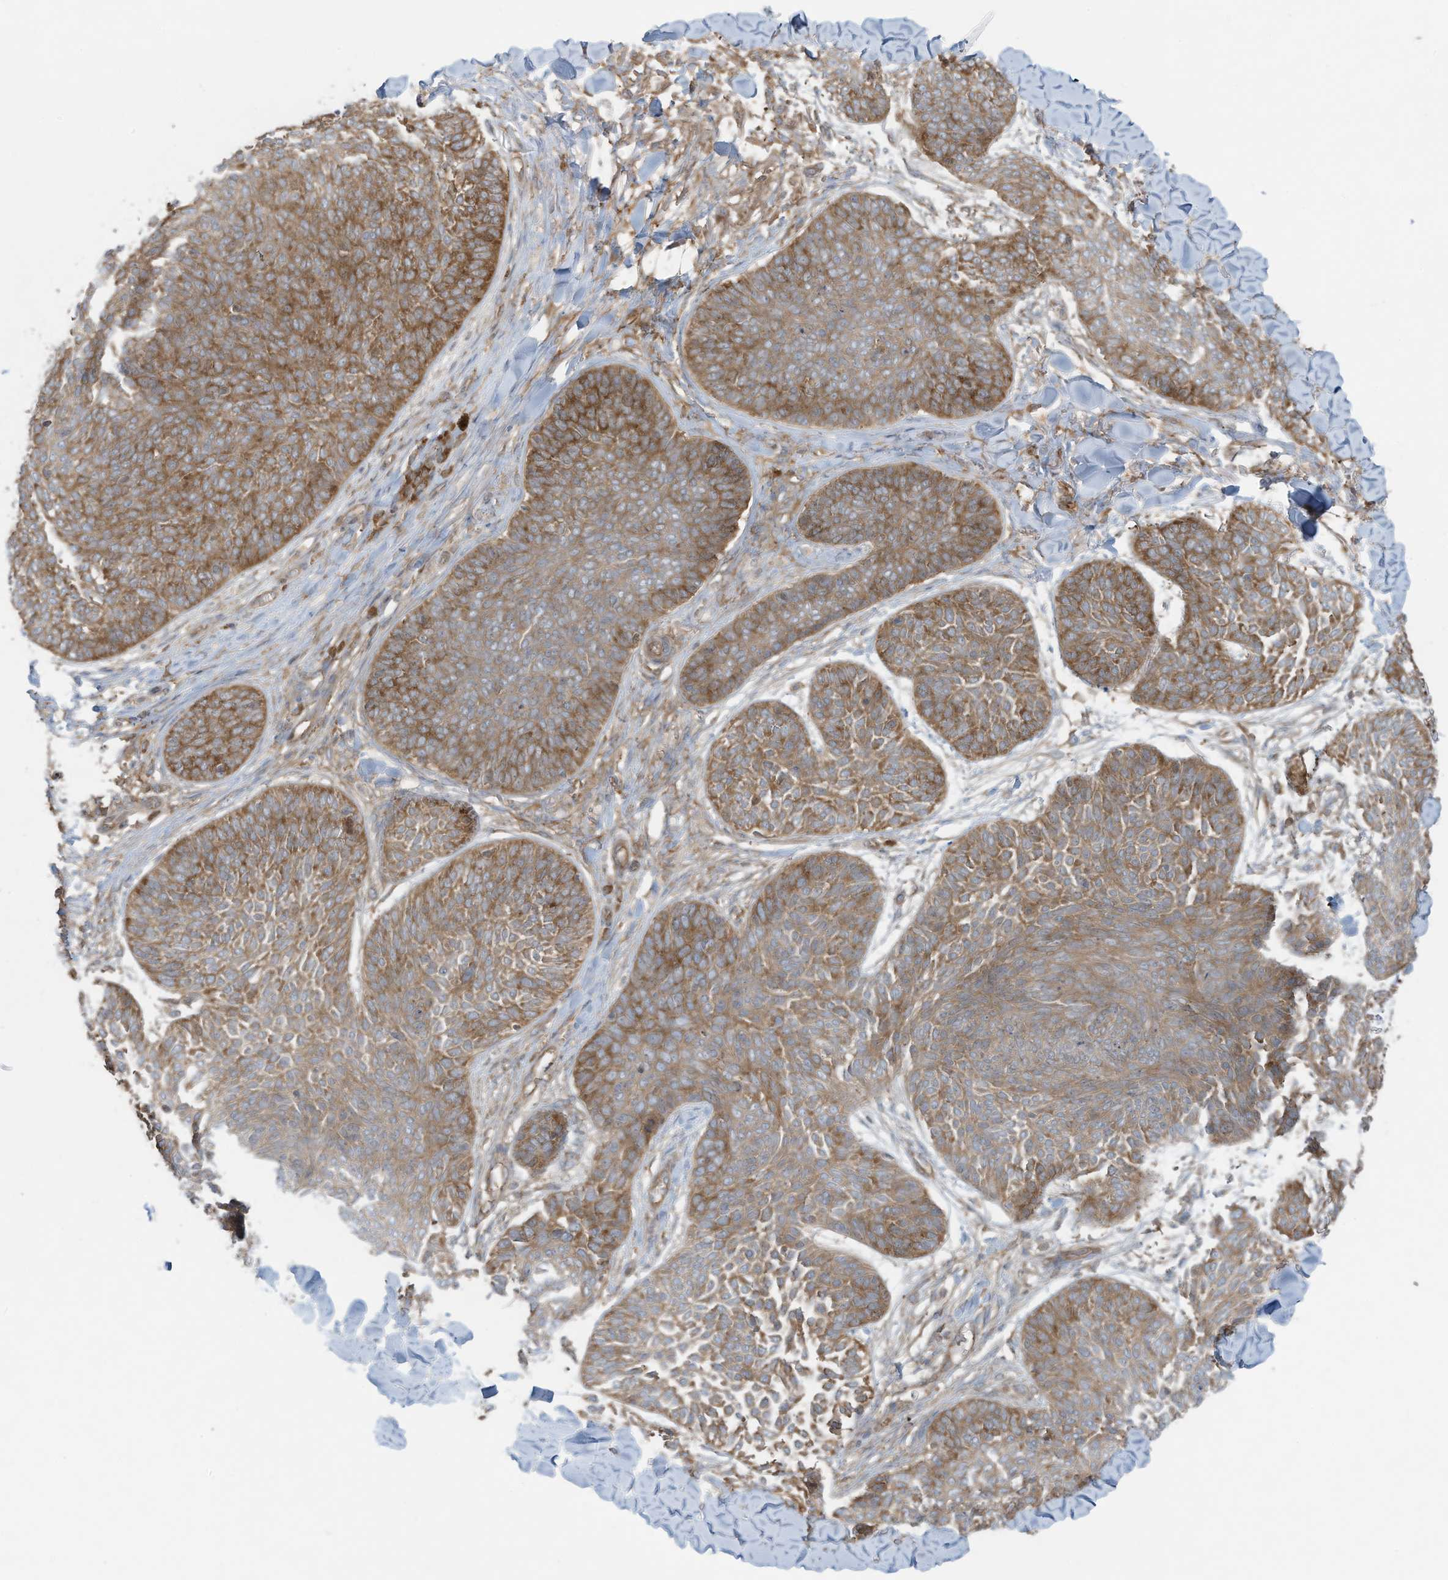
{"staining": {"intensity": "moderate", "quantity": "25%-75%", "location": "cytoplasmic/membranous"}, "tissue": "skin cancer", "cell_type": "Tumor cells", "image_type": "cancer", "snomed": [{"axis": "morphology", "description": "Basal cell carcinoma"}, {"axis": "topography", "description": "Skin"}], "caption": "Brown immunohistochemical staining in human skin cancer (basal cell carcinoma) demonstrates moderate cytoplasmic/membranous expression in about 25%-75% of tumor cells.", "gene": "OLA1", "patient": {"sex": "male", "age": 85}}